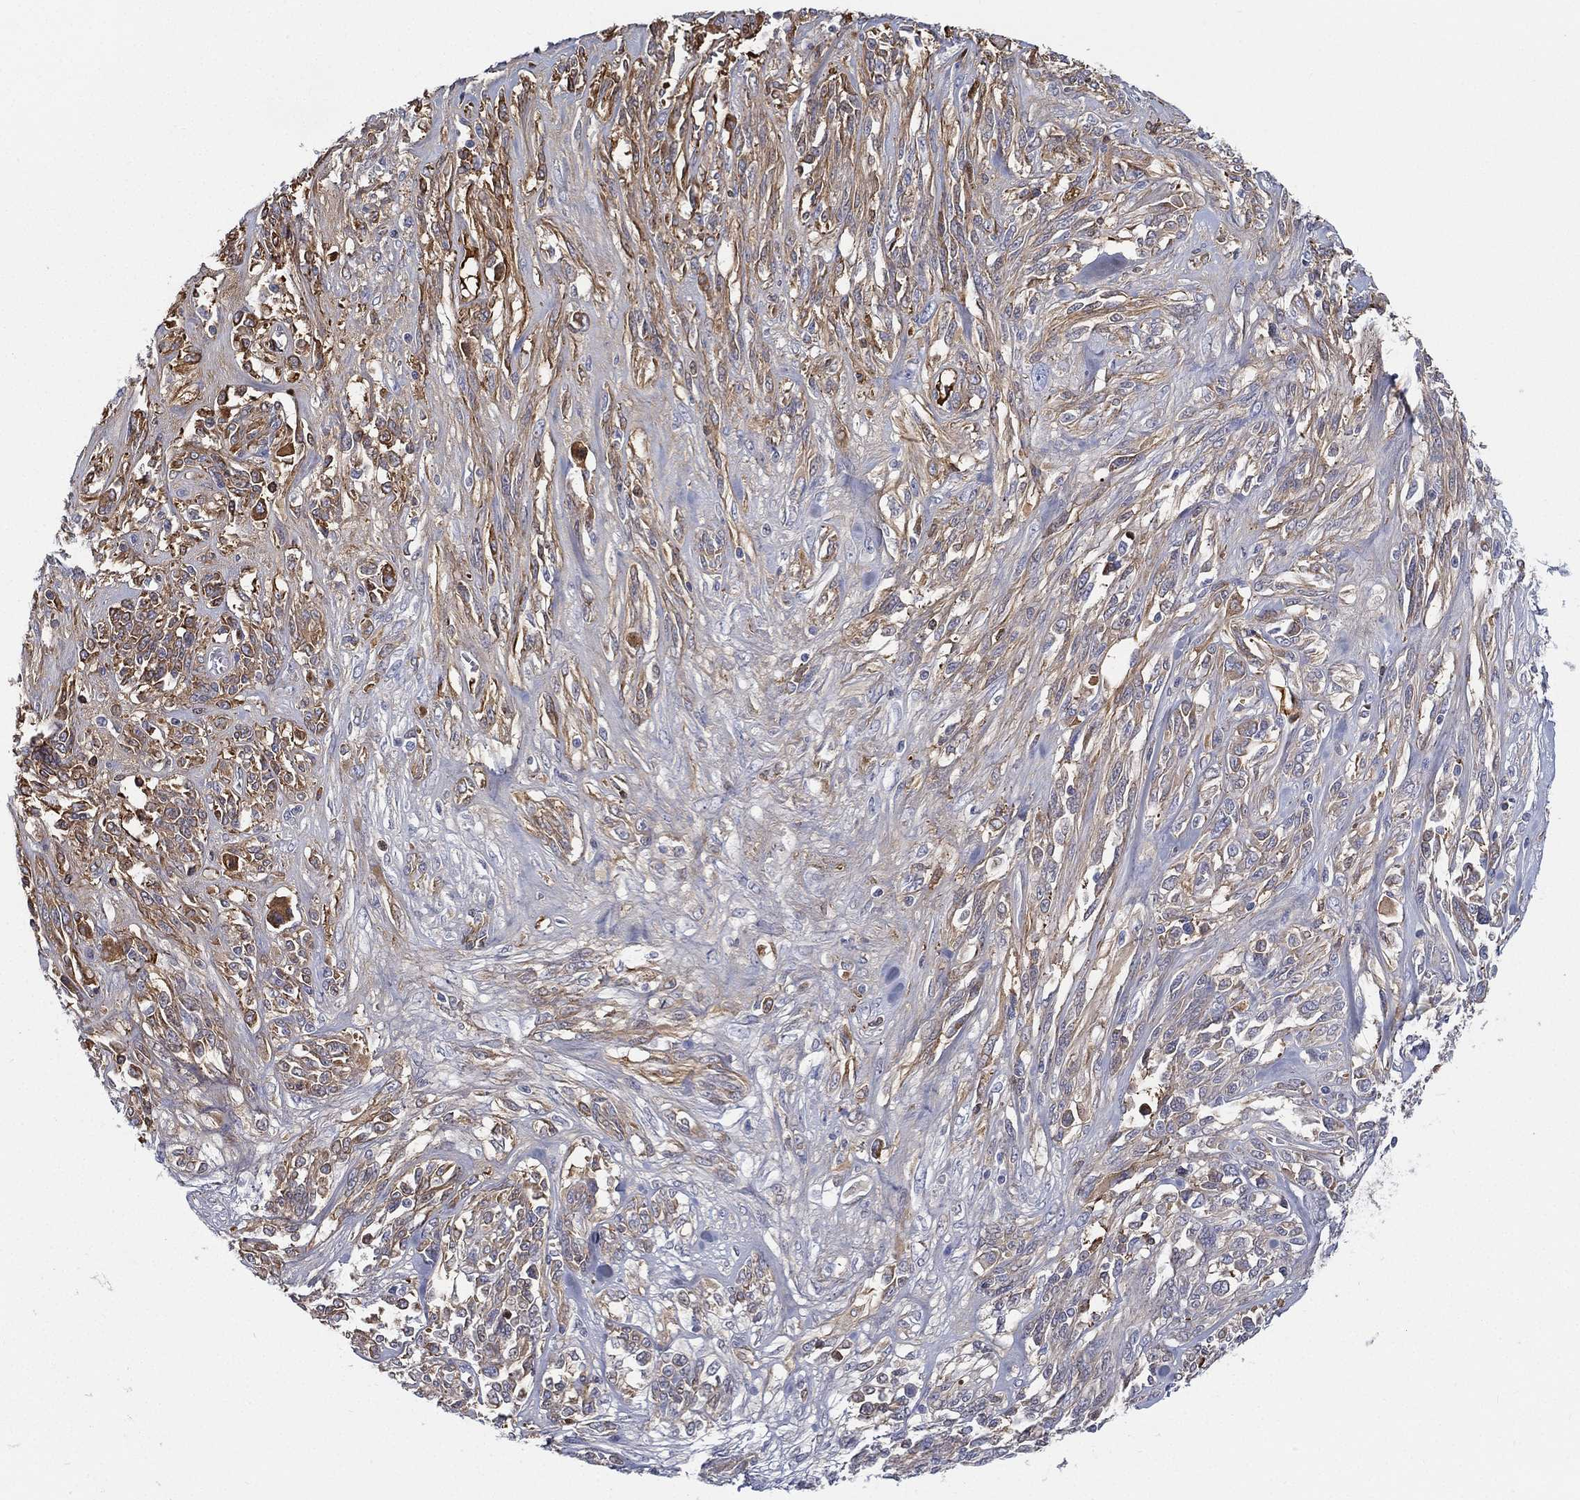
{"staining": {"intensity": "moderate", "quantity": "<25%", "location": "cytoplasmic/membranous"}, "tissue": "melanoma", "cell_type": "Tumor cells", "image_type": "cancer", "snomed": [{"axis": "morphology", "description": "Malignant melanoma, NOS"}, {"axis": "topography", "description": "Skin"}], "caption": "Immunohistochemical staining of malignant melanoma demonstrates moderate cytoplasmic/membranous protein staining in approximately <25% of tumor cells. The staining is performed using DAB (3,3'-diaminobenzidine) brown chromogen to label protein expression. The nuclei are counter-stained blue using hematoxylin.", "gene": "IFNB1", "patient": {"sex": "female", "age": 91}}